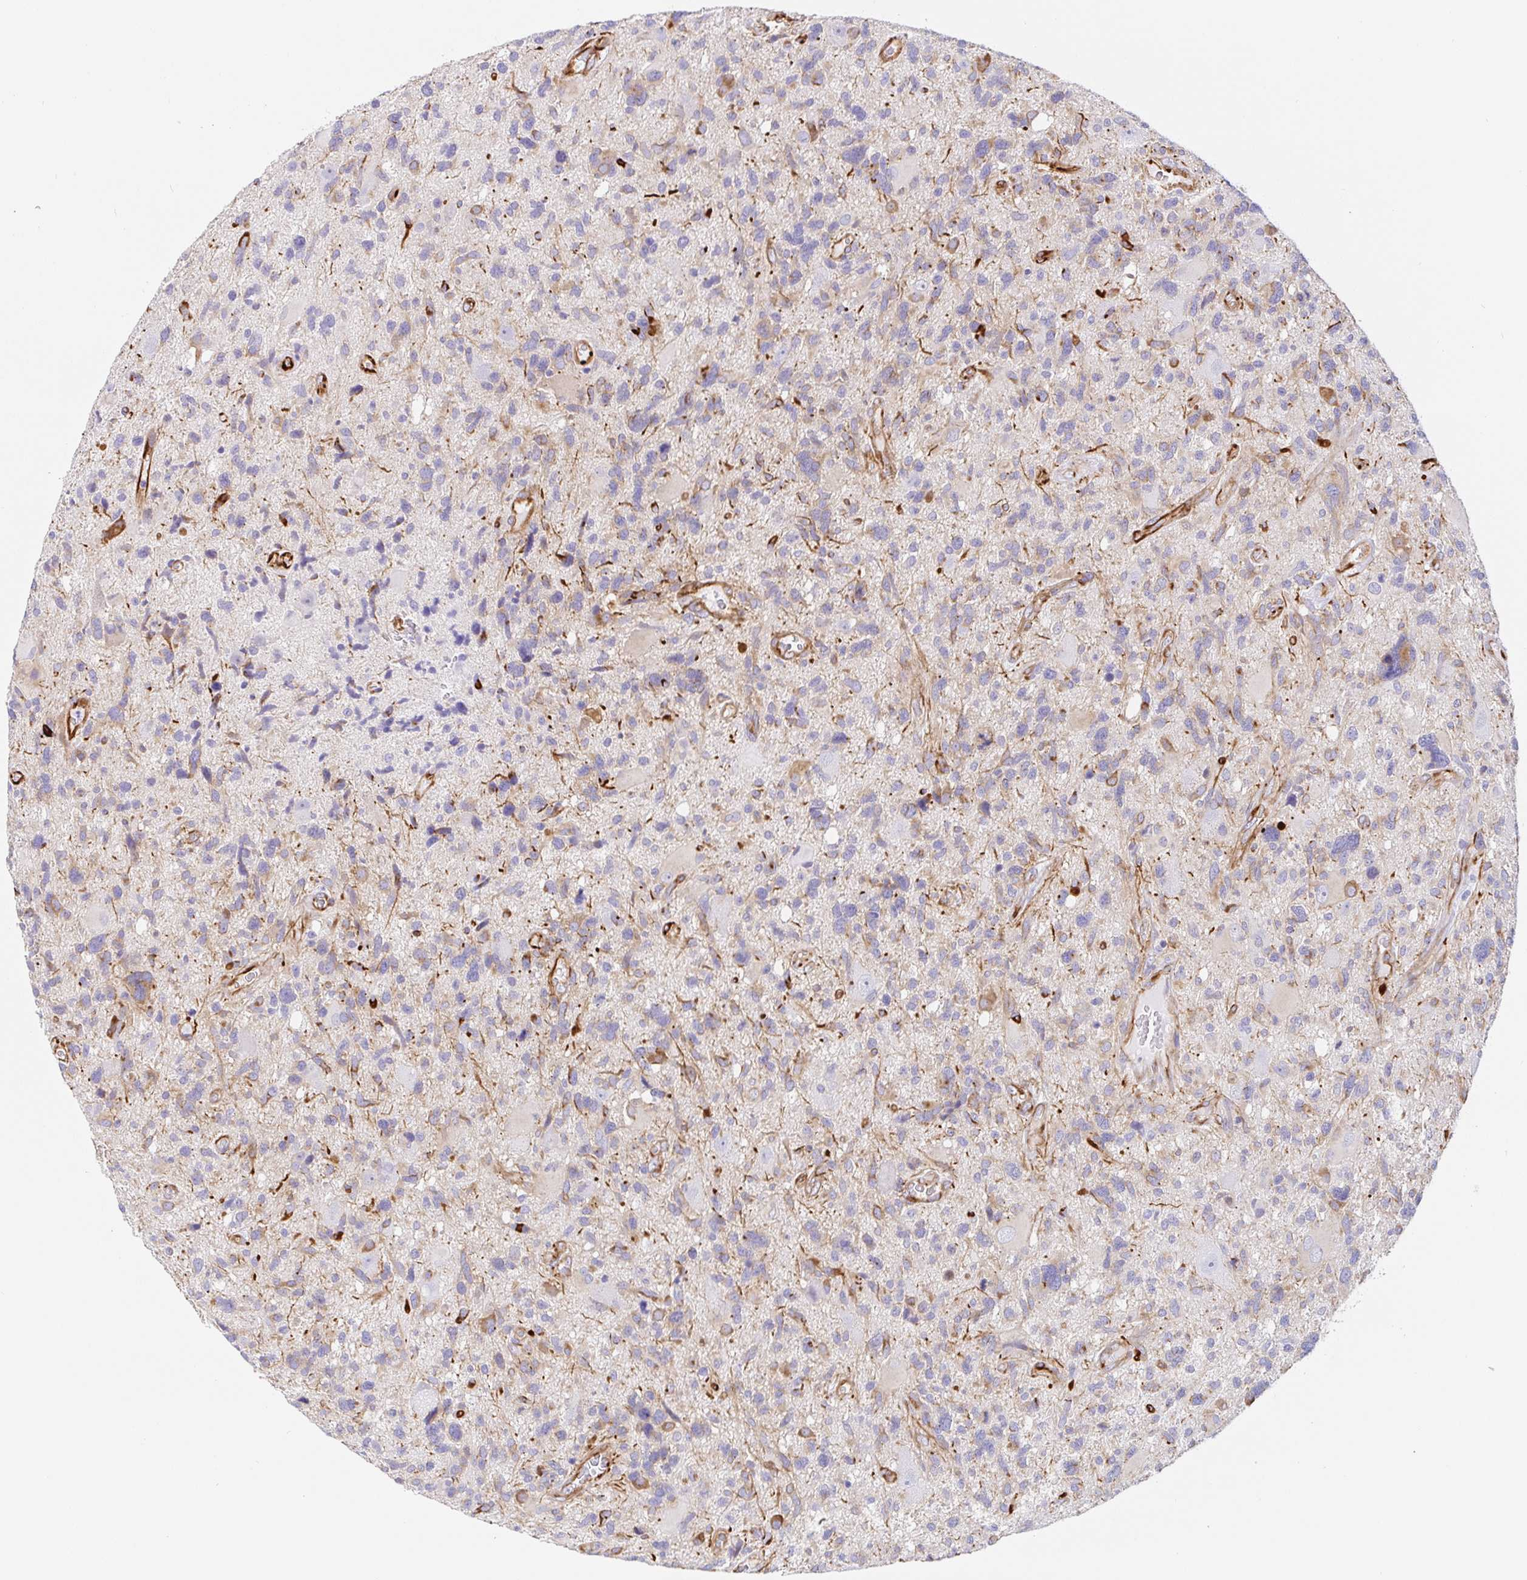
{"staining": {"intensity": "negative", "quantity": "none", "location": "none"}, "tissue": "glioma", "cell_type": "Tumor cells", "image_type": "cancer", "snomed": [{"axis": "morphology", "description": "Glioma, malignant, High grade"}, {"axis": "topography", "description": "Brain"}], "caption": "There is no significant staining in tumor cells of malignant glioma (high-grade). (Brightfield microscopy of DAB (3,3'-diaminobenzidine) immunohistochemistry (IHC) at high magnification).", "gene": "DOCK1", "patient": {"sex": "male", "age": 49}}